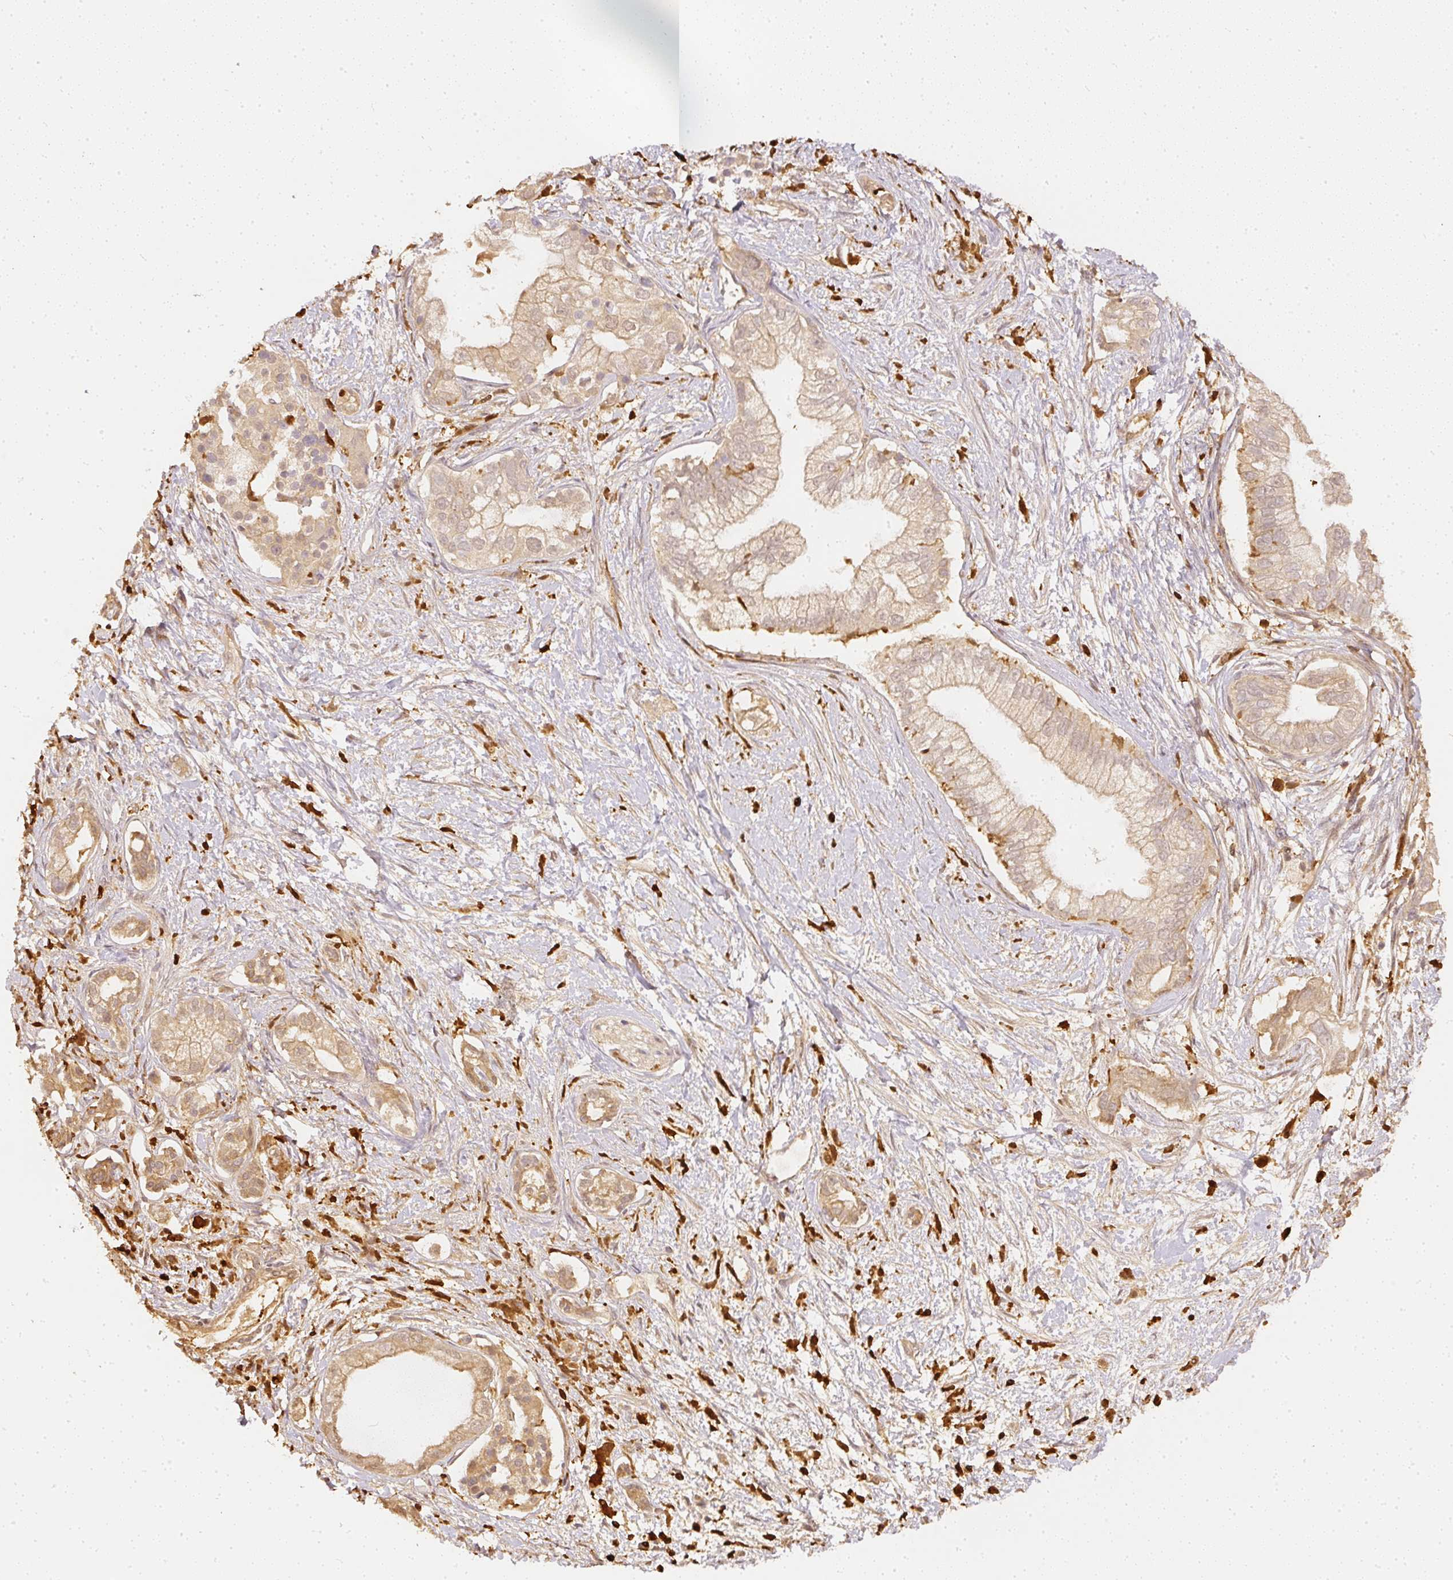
{"staining": {"intensity": "weak", "quantity": ">75%", "location": "cytoplasmic/membranous"}, "tissue": "pancreatic cancer", "cell_type": "Tumor cells", "image_type": "cancer", "snomed": [{"axis": "morphology", "description": "Adenocarcinoma, NOS"}, {"axis": "topography", "description": "Pancreas"}], "caption": "Protein expression analysis of human pancreatic cancer reveals weak cytoplasmic/membranous staining in about >75% of tumor cells. The staining was performed using DAB to visualize the protein expression in brown, while the nuclei were stained in blue with hematoxylin (Magnification: 20x).", "gene": "PFN1", "patient": {"sex": "male", "age": 70}}